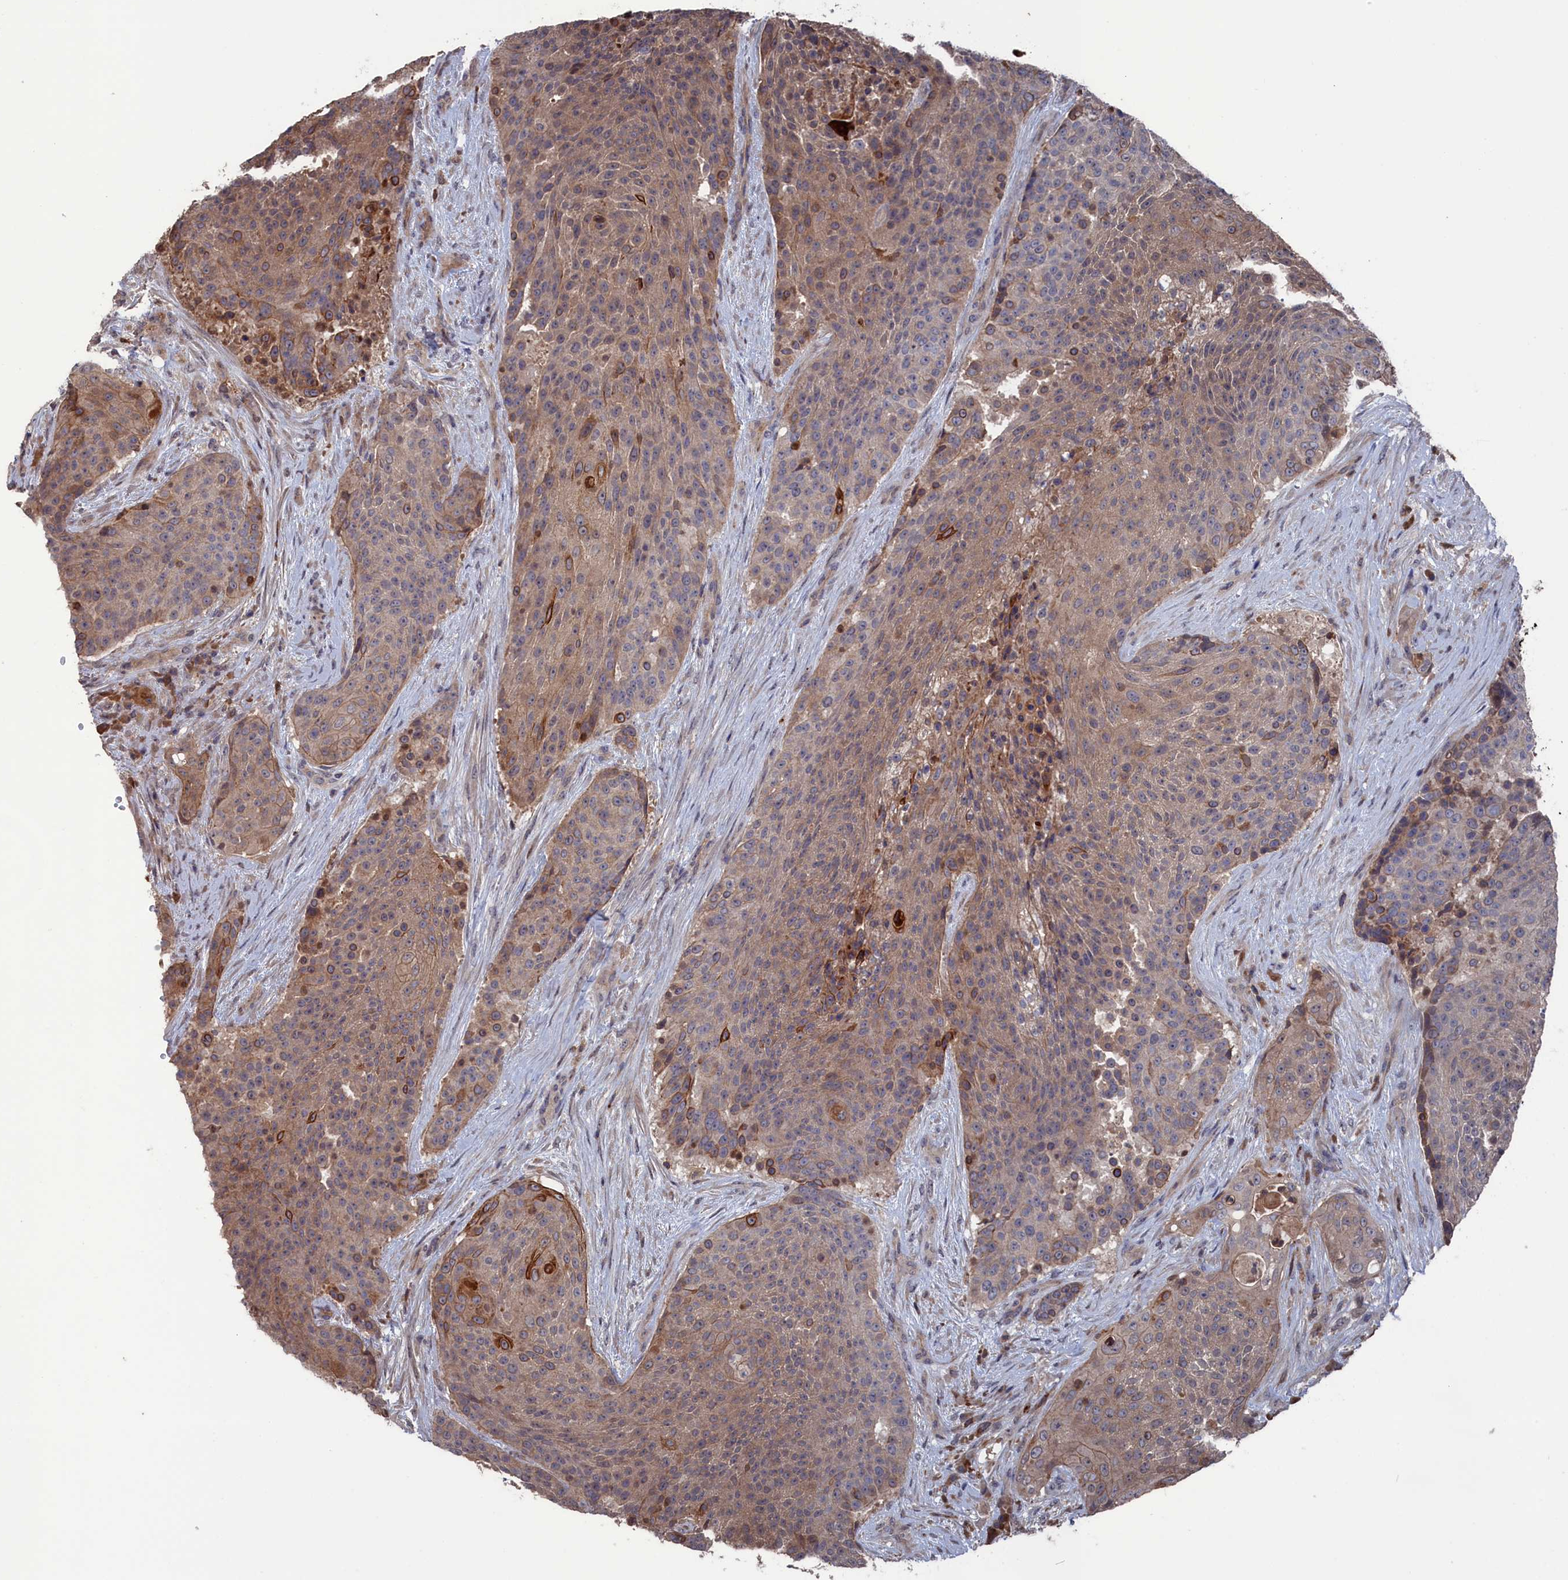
{"staining": {"intensity": "weak", "quantity": "25%-75%", "location": "cytoplasmic/membranous"}, "tissue": "urothelial cancer", "cell_type": "Tumor cells", "image_type": "cancer", "snomed": [{"axis": "morphology", "description": "Urothelial carcinoma, High grade"}, {"axis": "topography", "description": "Urinary bladder"}], "caption": "High-grade urothelial carcinoma tissue shows weak cytoplasmic/membranous staining in about 25%-75% of tumor cells, visualized by immunohistochemistry. (Brightfield microscopy of DAB IHC at high magnification).", "gene": "PLA2G15", "patient": {"sex": "female", "age": 63}}